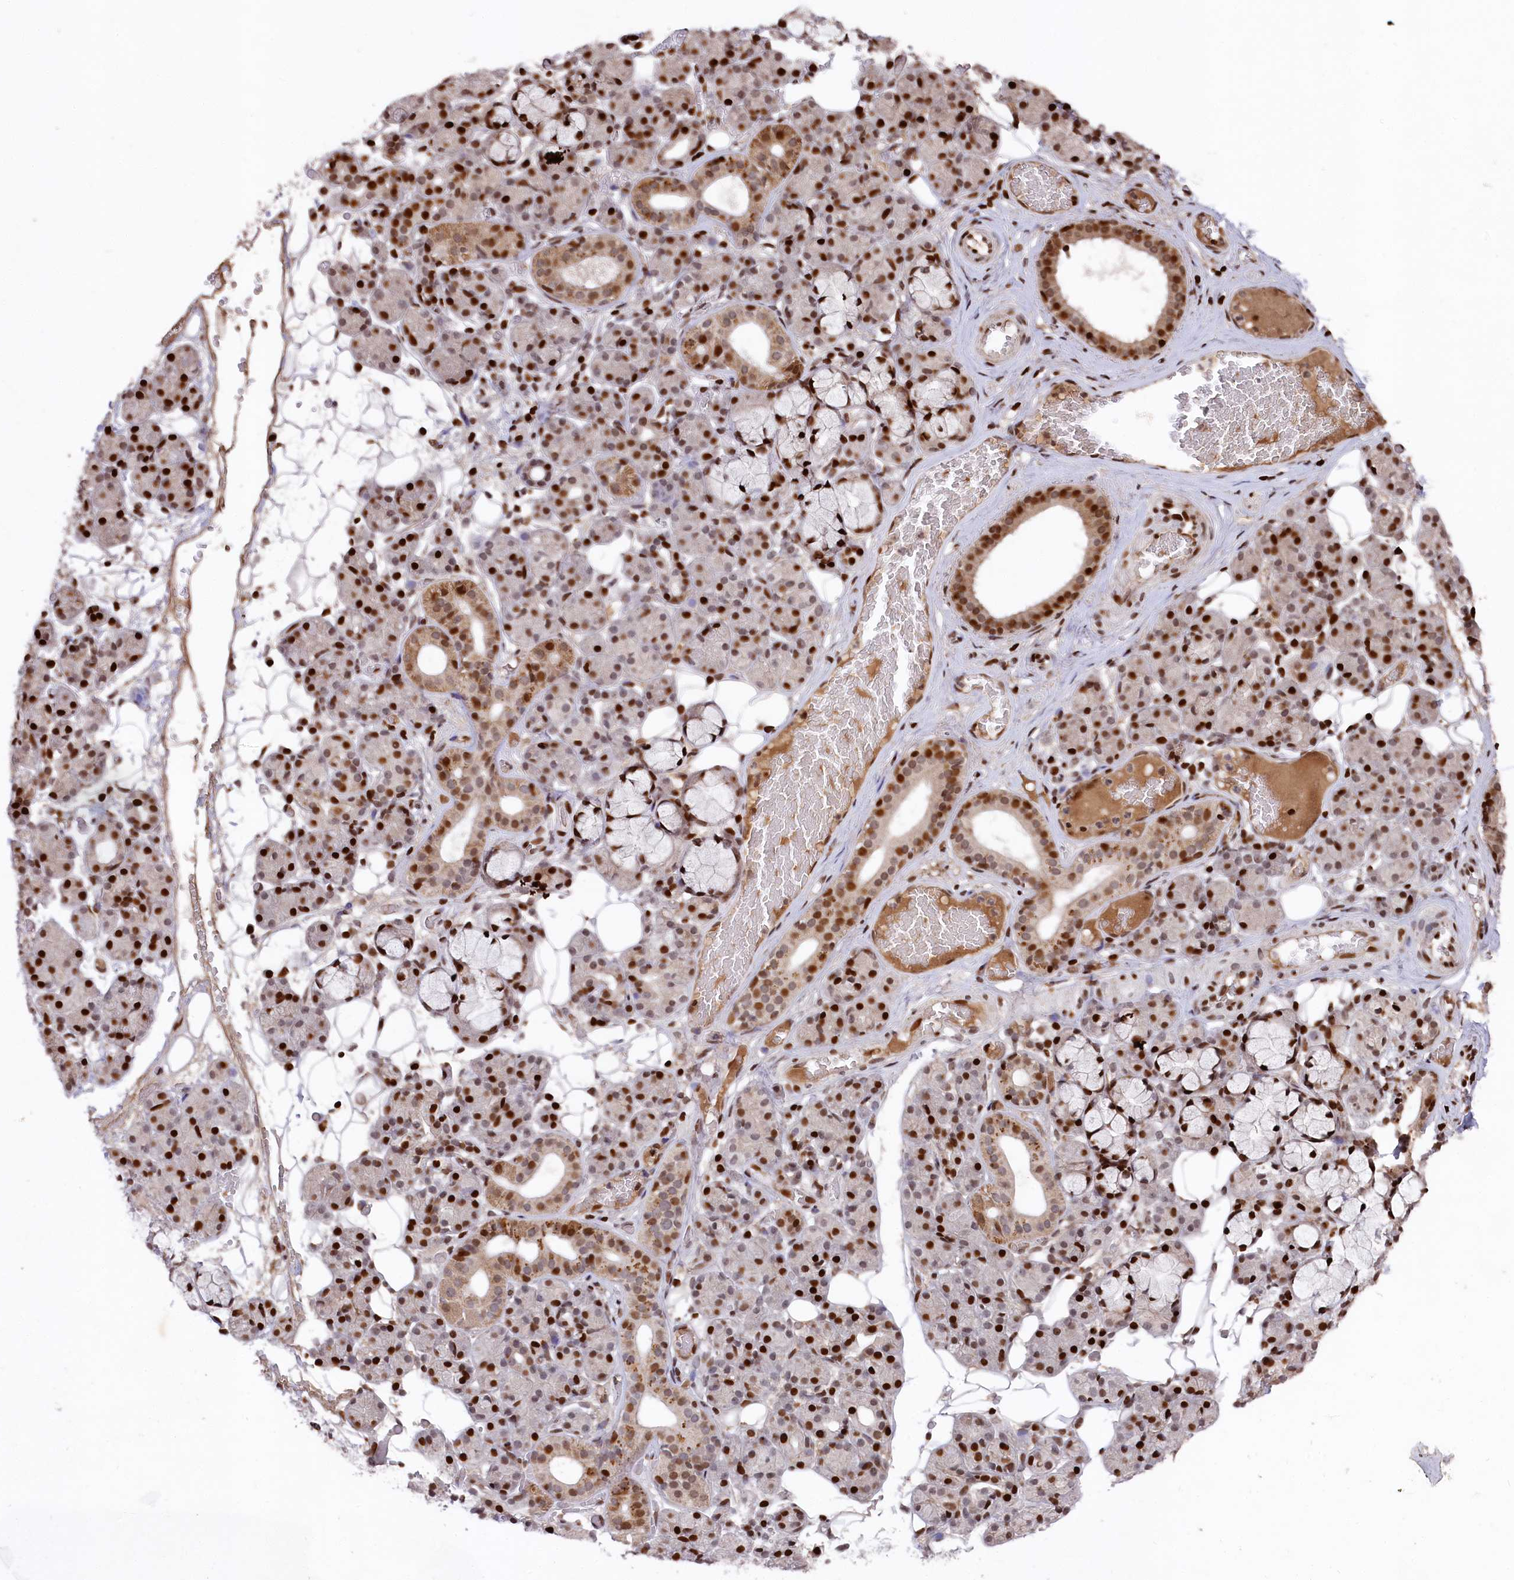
{"staining": {"intensity": "strong", "quantity": "25%-75%", "location": "cytoplasmic/membranous,nuclear"}, "tissue": "salivary gland", "cell_type": "Glandular cells", "image_type": "normal", "snomed": [{"axis": "morphology", "description": "Normal tissue, NOS"}, {"axis": "topography", "description": "Salivary gland"}], "caption": "Immunohistochemical staining of unremarkable salivary gland exhibits strong cytoplasmic/membranous,nuclear protein staining in approximately 25%-75% of glandular cells.", "gene": "MCF2L2", "patient": {"sex": "male", "age": 63}}